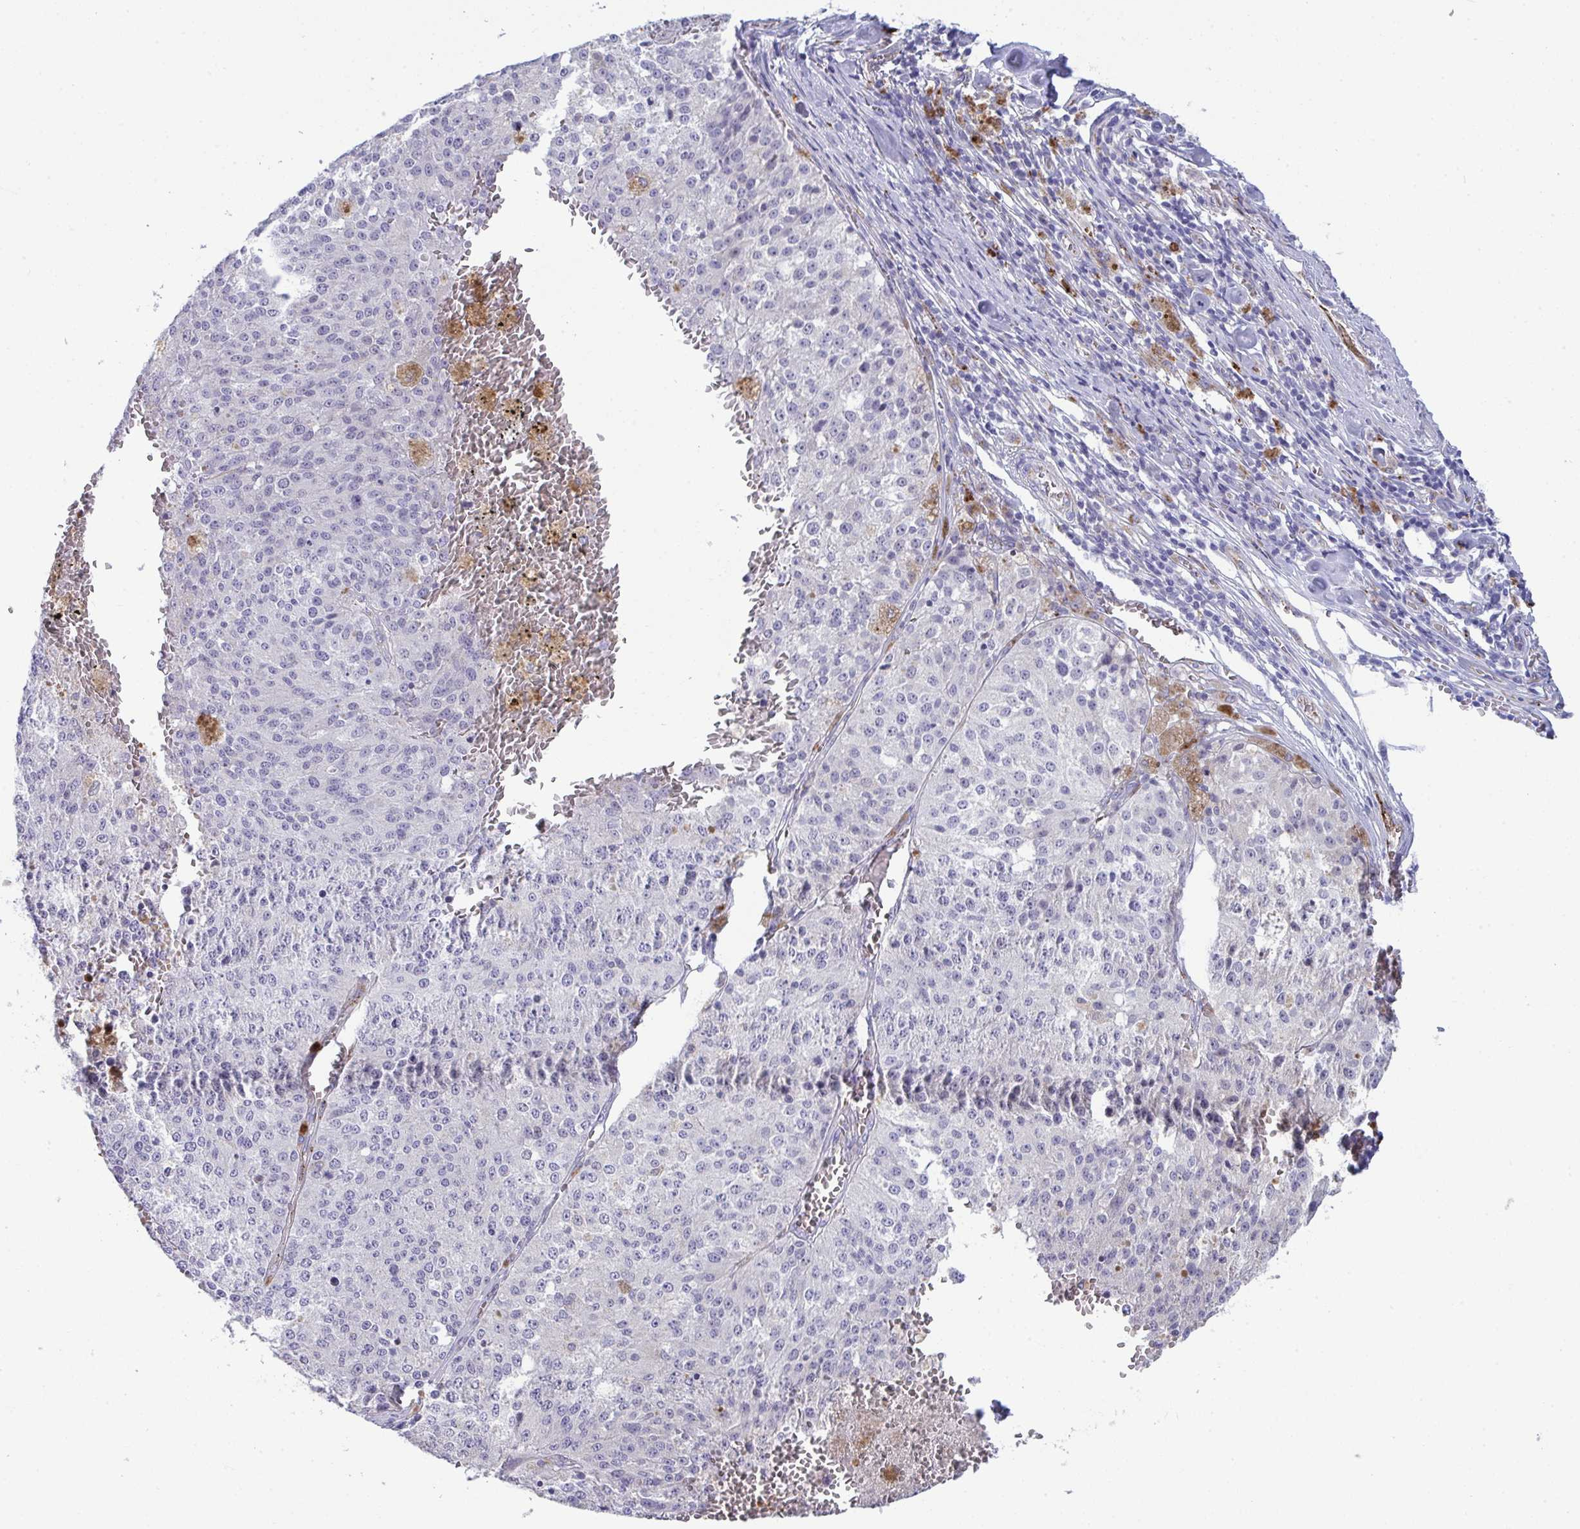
{"staining": {"intensity": "negative", "quantity": "none", "location": "none"}, "tissue": "melanoma", "cell_type": "Tumor cells", "image_type": "cancer", "snomed": [{"axis": "morphology", "description": "Malignant melanoma, Metastatic site"}, {"axis": "topography", "description": "Lymph node"}], "caption": "DAB (3,3'-diaminobenzidine) immunohistochemical staining of human melanoma reveals no significant expression in tumor cells. Nuclei are stained in blue.", "gene": "TOR1AIP2", "patient": {"sex": "female", "age": 64}}